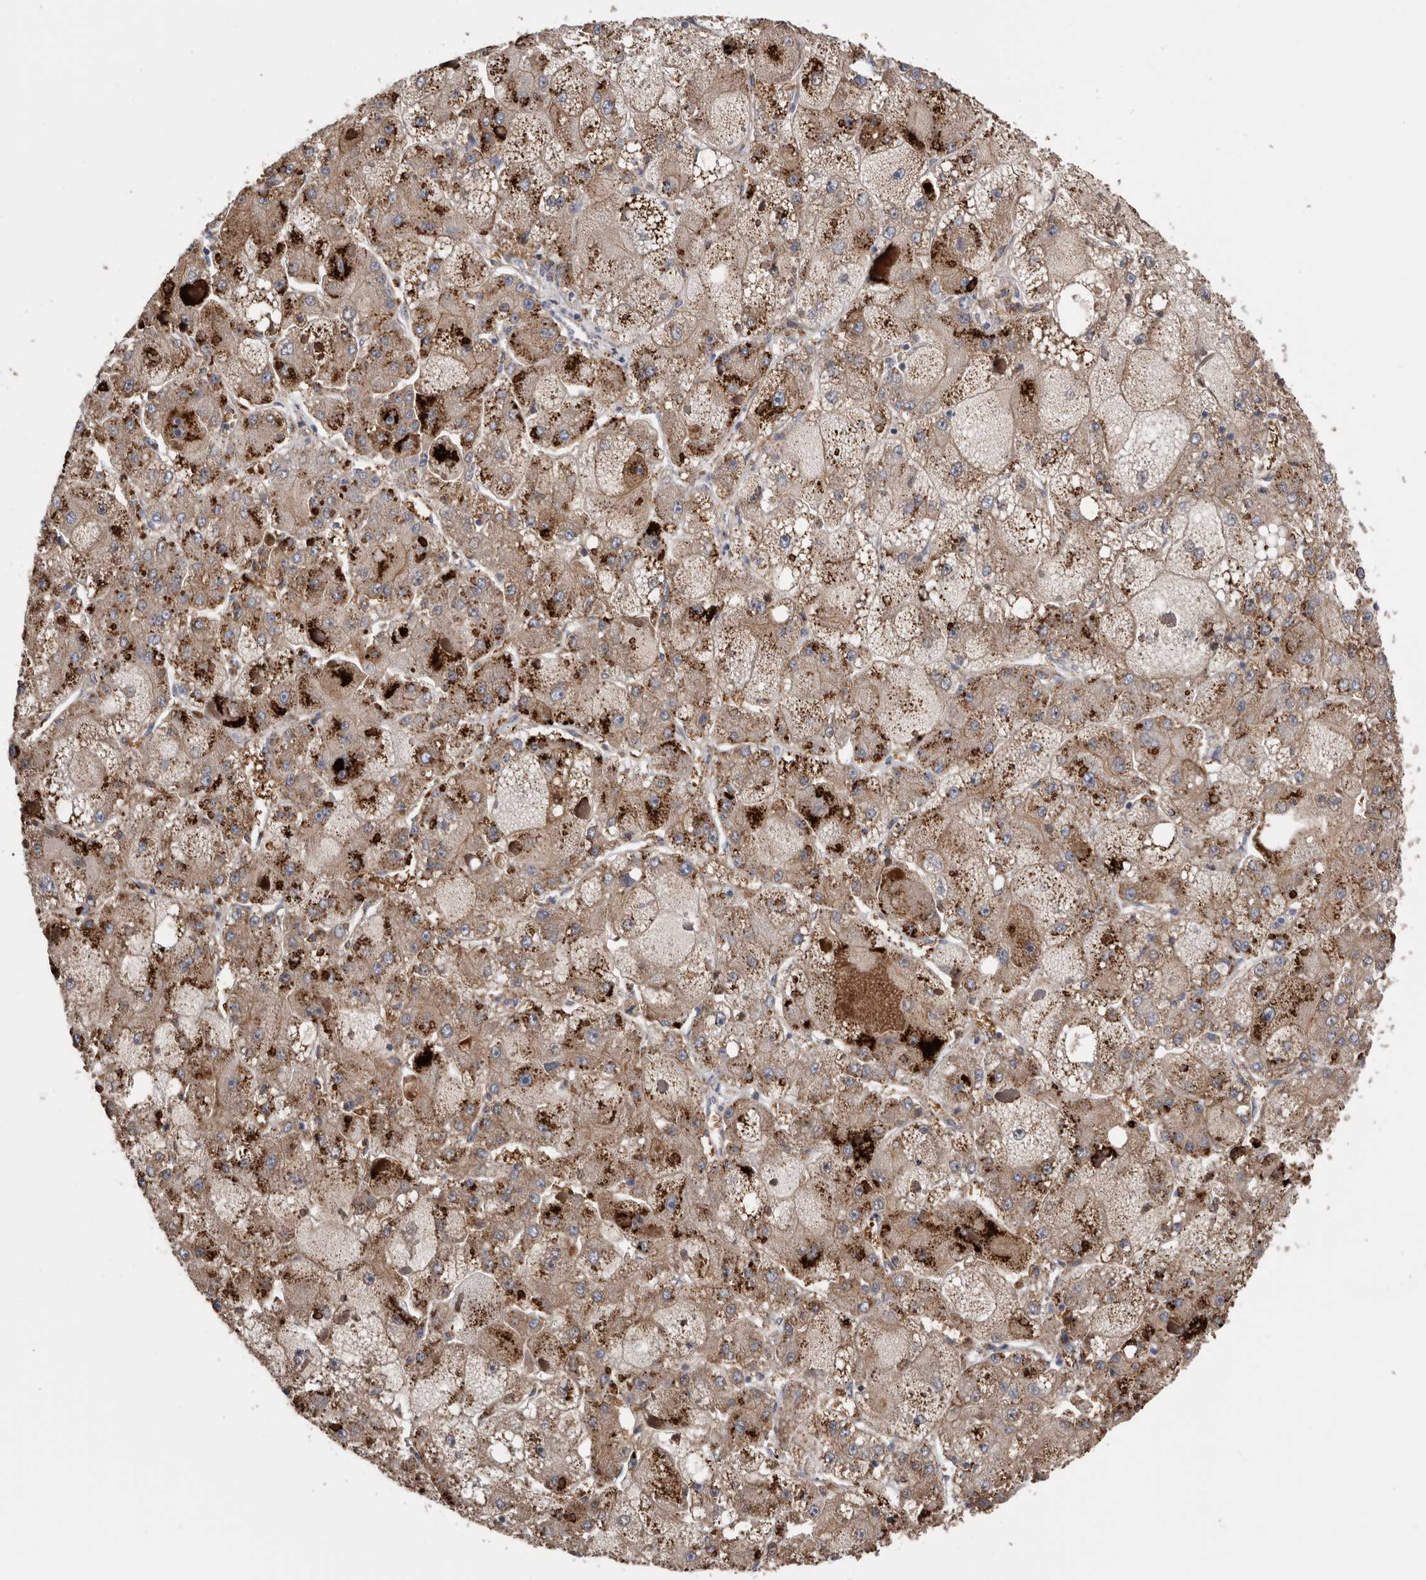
{"staining": {"intensity": "strong", "quantity": ">75%", "location": "cytoplasmic/membranous"}, "tissue": "liver cancer", "cell_type": "Tumor cells", "image_type": "cancer", "snomed": [{"axis": "morphology", "description": "Carcinoma, Hepatocellular, NOS"}, {"axis": "topography", "description": "Liver"}], "caption": "Protein expression analysis of human liver cancer reveals strong cytoplasmic/membranous staining in about >75% of tumor cells.", "gene": "CRISPLD2", "patient": {"sex": "female", "age": 73}}